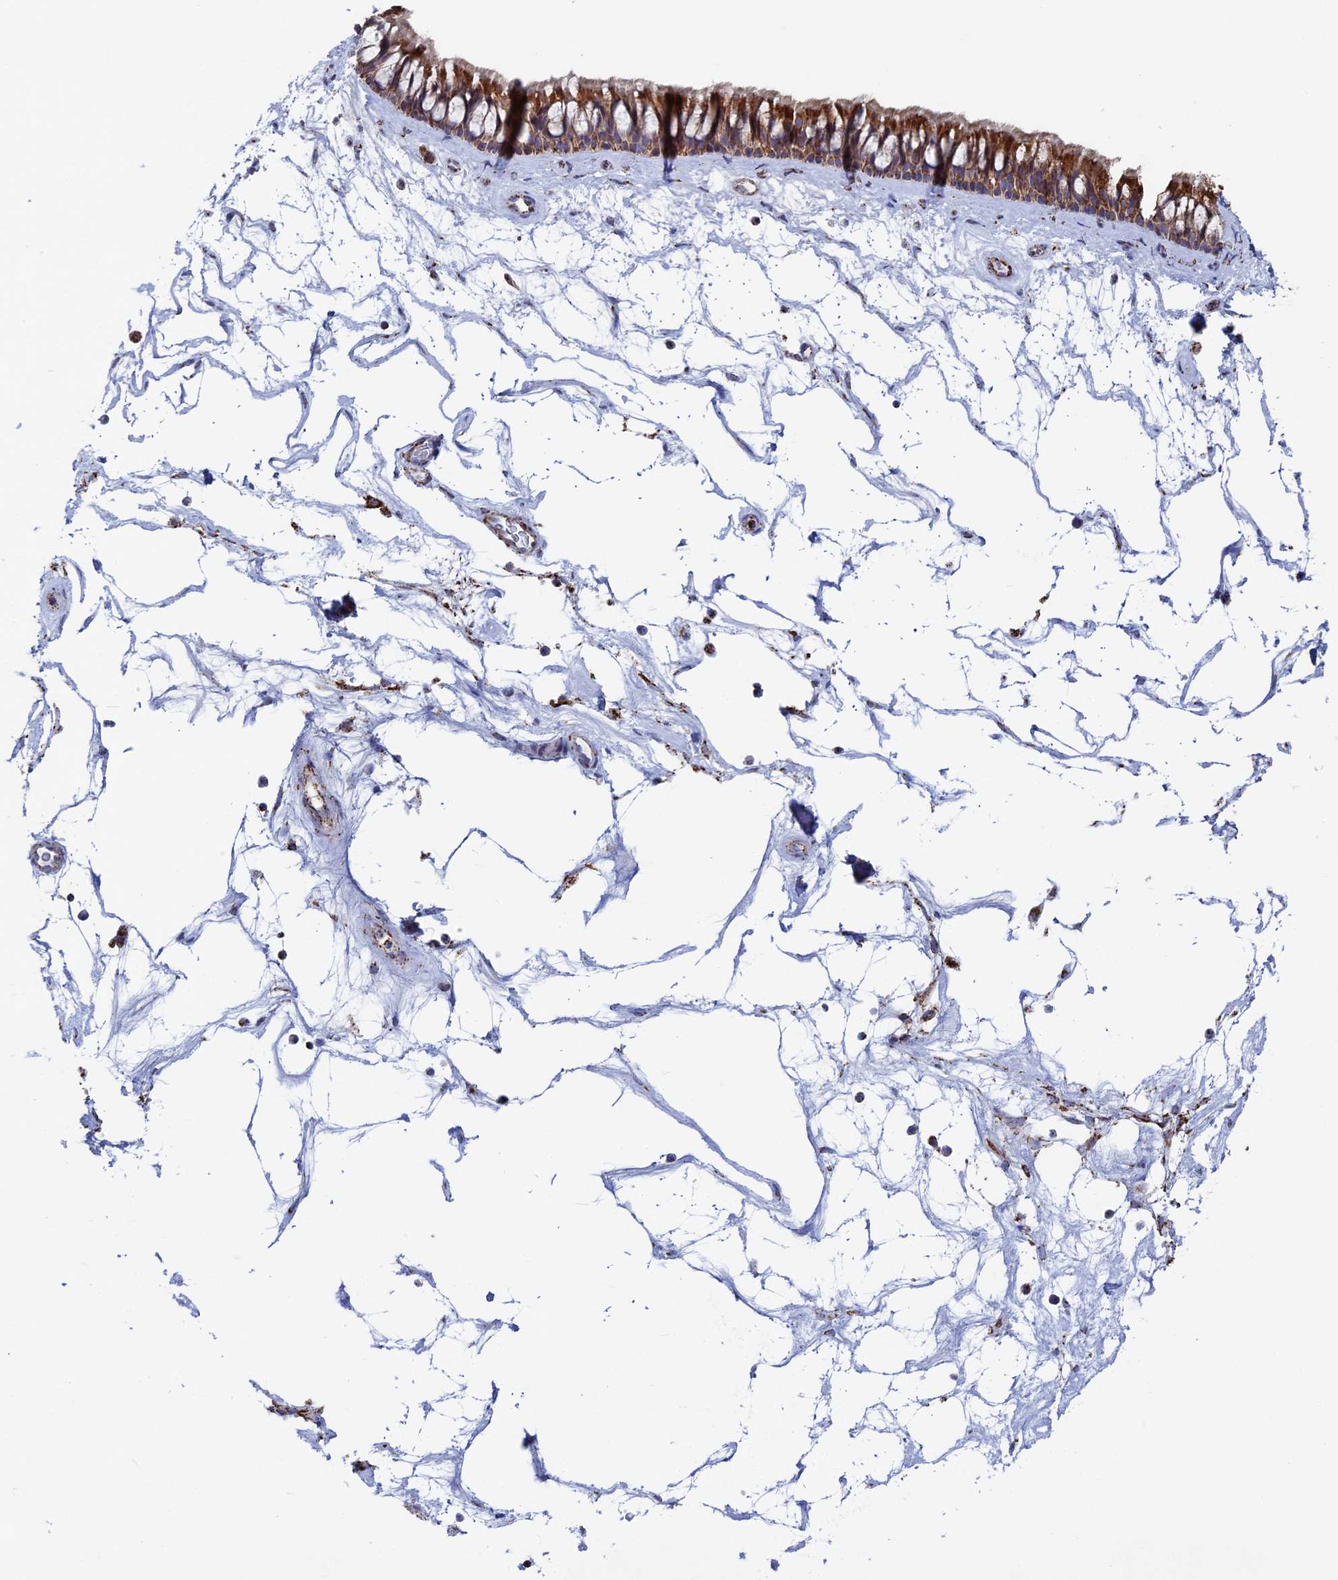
{"staining": {"intensity": "moderate", "quantity": ">75%", "location": "cytoplasmic/membranous"}, "tissue": "nasopharynx", "cell_type": "Respiratory epithelial cells", "image_type": "normal", "snomed": [{"axis": "morphology", "description": "Normal tissue, NOS"}, {"axis": "topography", "description": "Nasopharynx"}], "caption": "Nasopharynx stained with a brown dye demonstrates moderate cytoplasmic/membranous positive expression in about >75% of respiratory epithelial cells.", "gene": "SEC24D", "patient": {"sex": "male", "age": 64}}